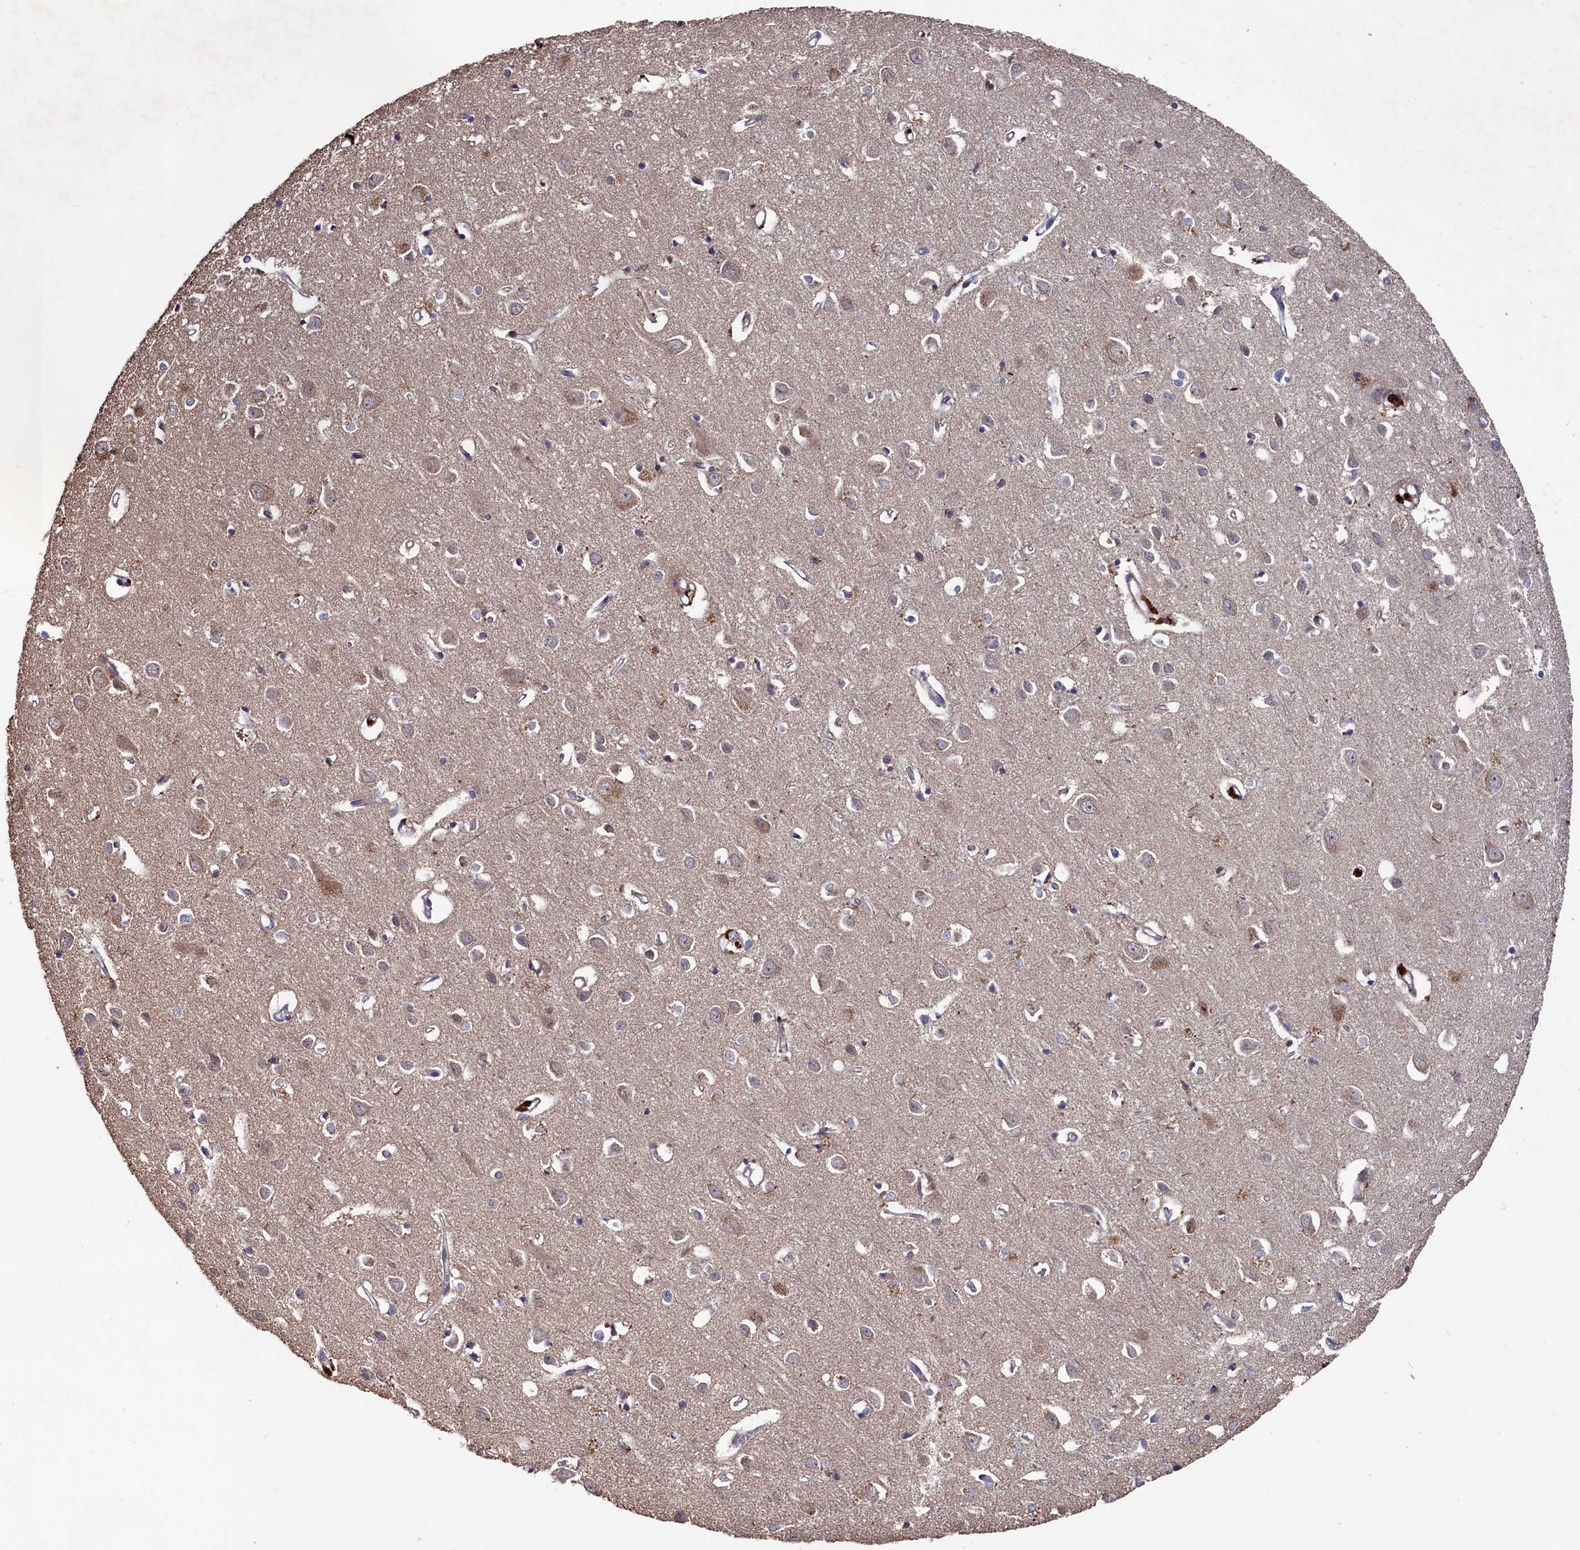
{"staining": {"intensity": "moderate", "quantity": ">75%", "location": "cytoplasmic/membranous"}, "tissue": "cerebral cortex", "cell_type": "Endothelial cells", "image_type": "normal", "snomed": [{"axis": "morphology", "description": "Normal tissue, NOS"}, {"axis": "topography", "description": "Cerebral cortex"}], "caption": "Benign cerebral cortex demonstrates moderate cytoplasmic/membranous positivity in approximately >75% of endothelial cells.", "gene": "TMC5", "patient": {"sex": "female", "age": 64}}